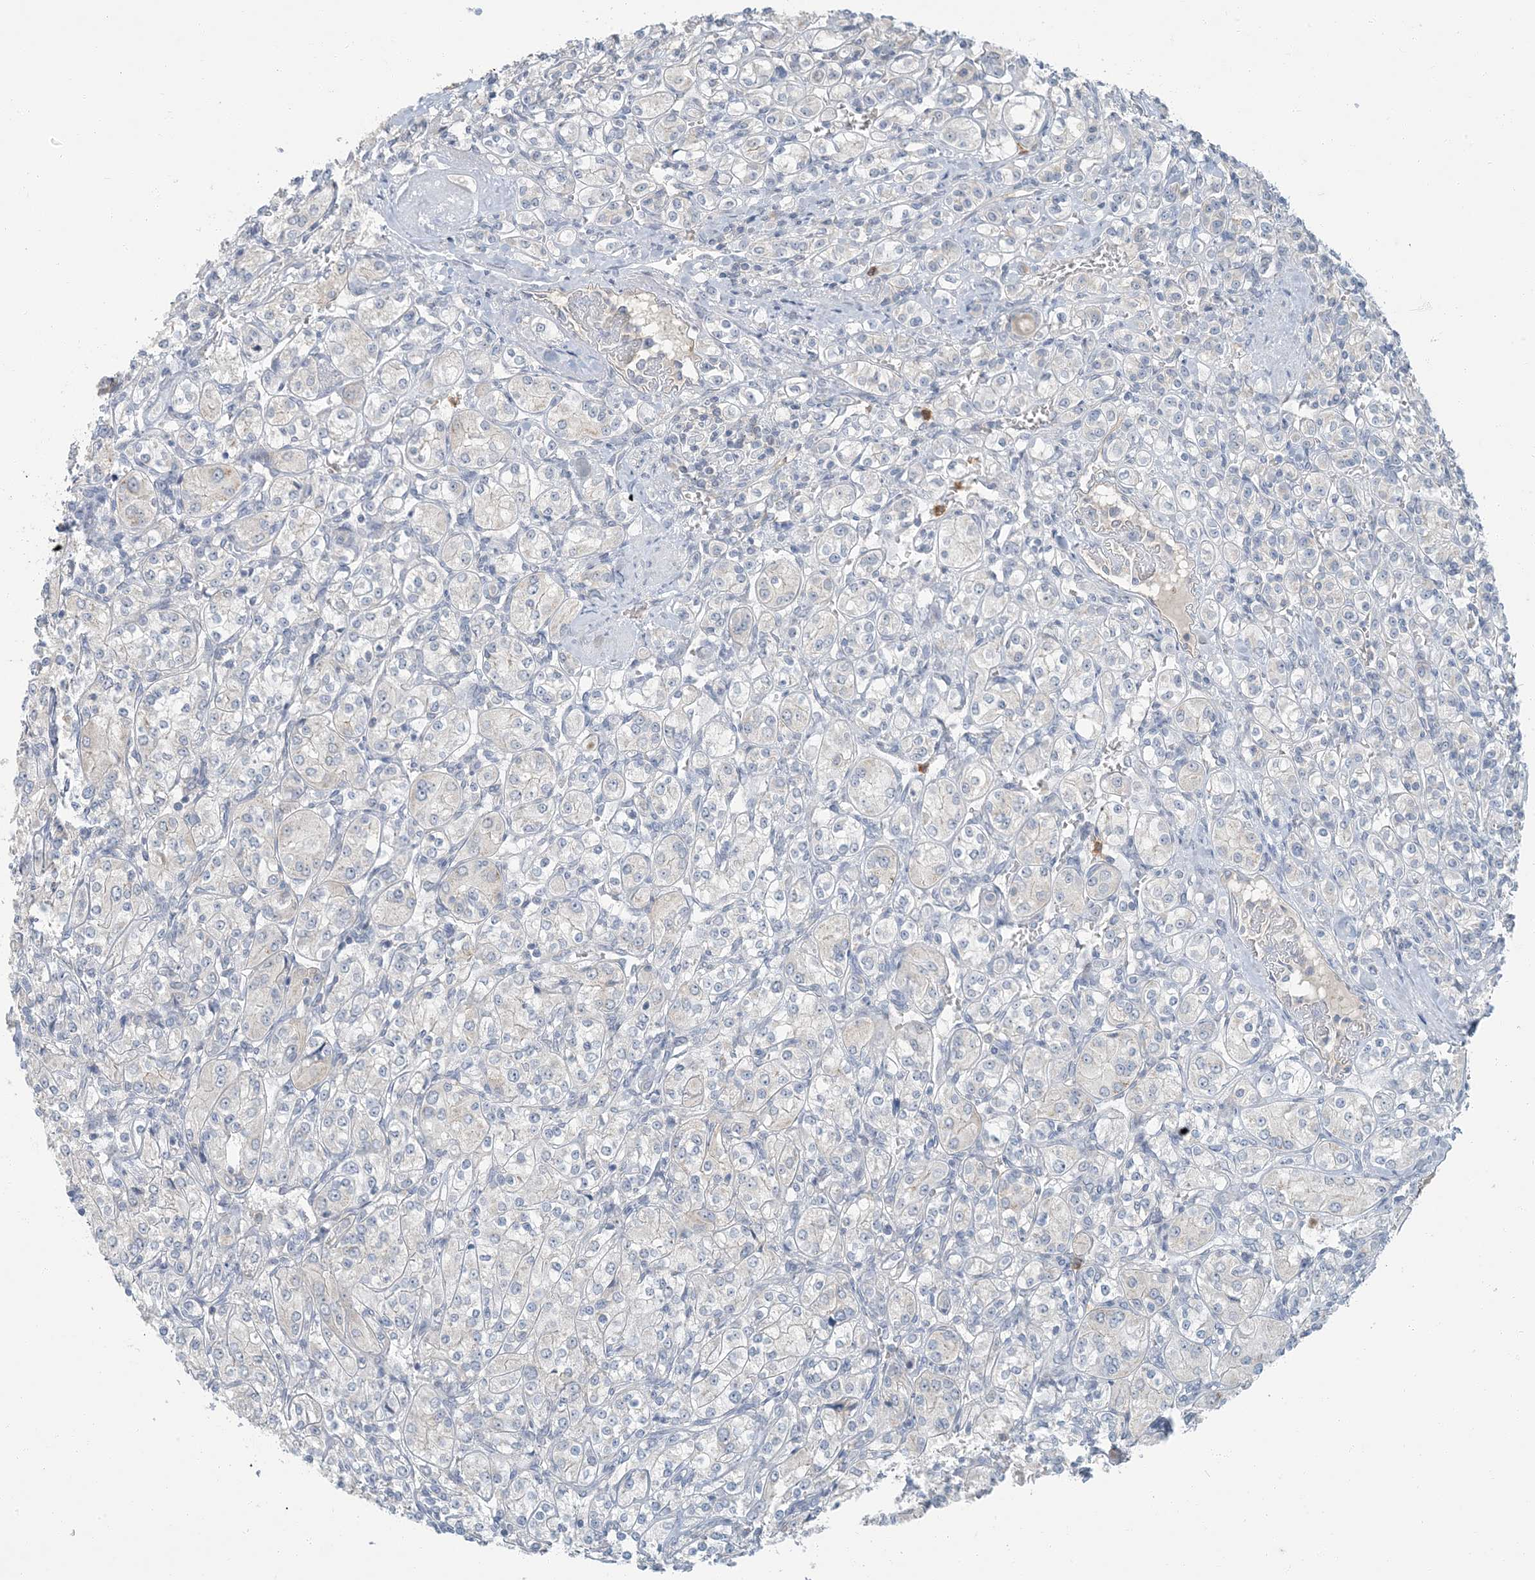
{"staining": {"intensity": "weak", "quantity": "<25%", "location": "cytoplasmic/membranous"}, "tissue": "renal cancer", "cell_type": "Tumor cells", "image_type": "cancer", "snomed": [{"axis": "morphology", "description": "Adenocarcinoma, NOS"}, {"axis": "topography", "description": "Kidney"}], "caption": "IHC histopathology image of adenocarcinoma (renal) stained for a protein (brown), which exhibits no positivity in tumor cells. Nuclei are stained in blue.", "gene": "EPHA4", "patient": {"sex": "male", "age": 77}}